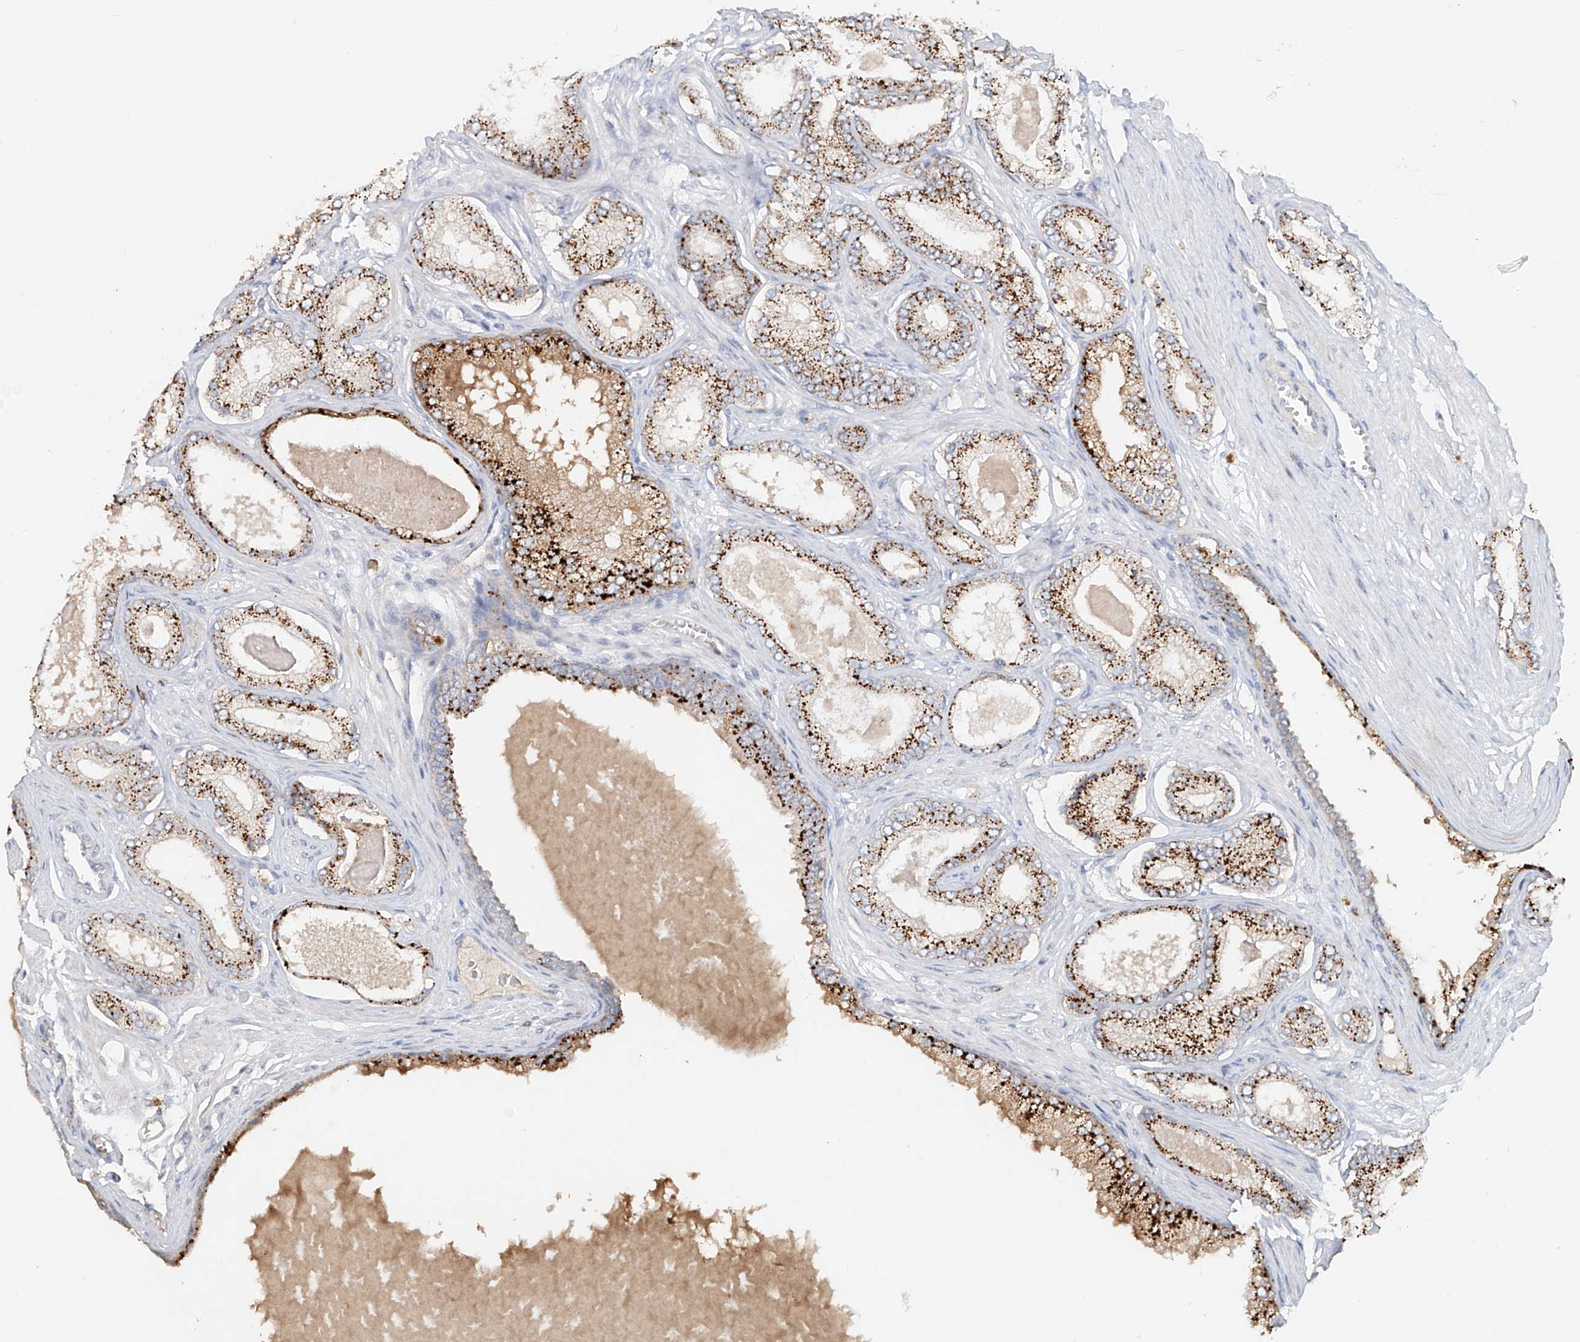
{"staining": {"intensity": "strong", "quantity": ">75%", "location": "cytoplasmic/membranous"}, "tissue": "prostate cancer", "cell_type": "Tumor cells", "image_type": "cancer", "snomed": [{"axis": "morphology", "description": "Adenocarcinoma, Low grade"}, {"axis": "topography", "description": "Prostate"}], "caption": "IHC of prostate low-grade adenocarcinoma exhibits high levels of strong cytoplasmic/membranous expression in approximately >75% of tumor cells.", "gene": "TRIM47", "patient": {"sex": "male", "age": 70}}